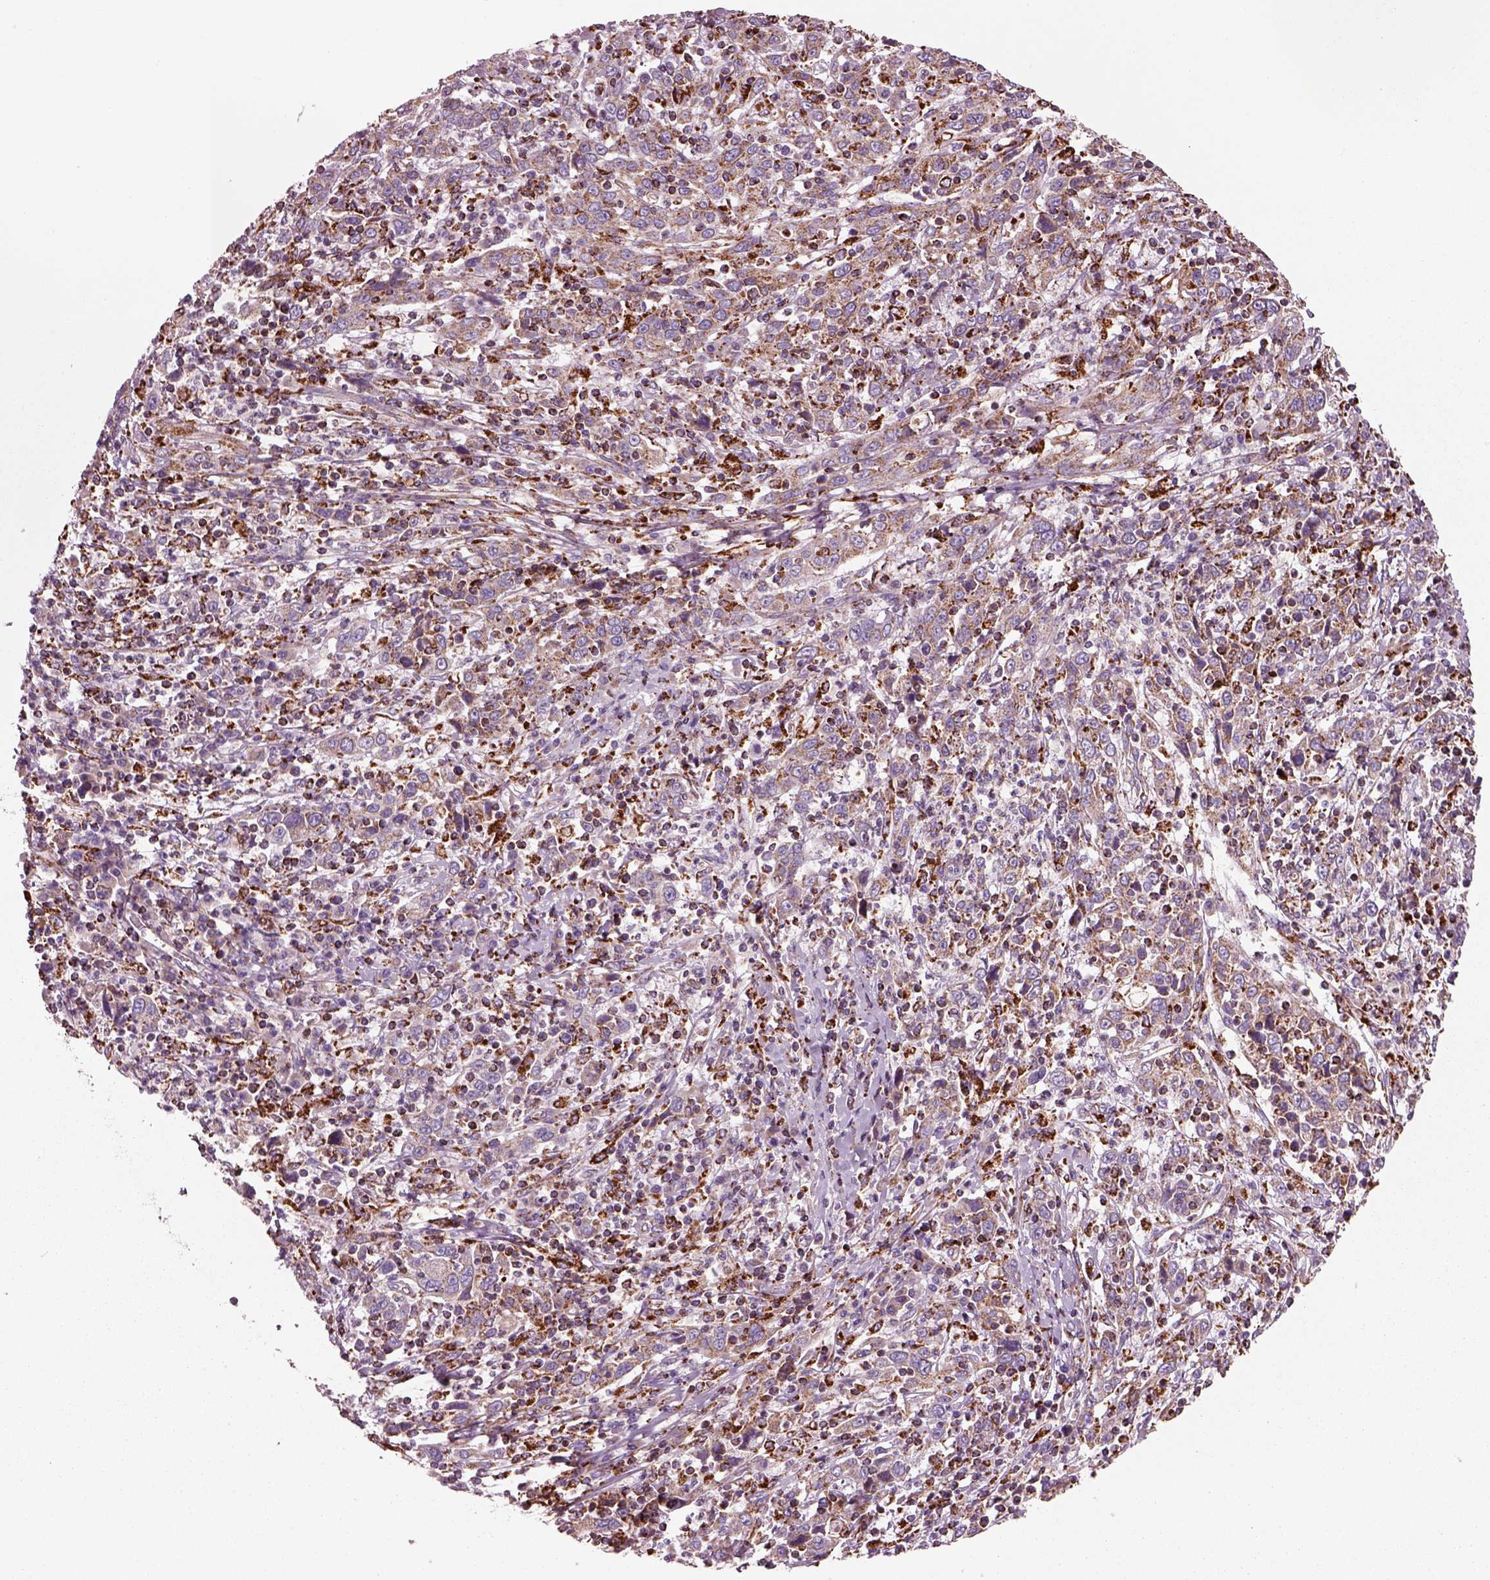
{"staining": {"intensity": "moderate", "quantity": ">75%", "location": "cytoplasmic/membranous"}, "tissue": "cervical cancer", "cell_type": "Tumor cells", "image_type": "cancer", "snomed": [{"axis": "morphology", "description": "Squamous cell carcinoma, NOS"}, {"axis": "topography", "description": "Cervix"}], "caption": "Moderate cytoplasmic/membranous protein expression is identified in about >75% of tumor cells in cervical cancer (squamous cell carcinoma). (DAB (3,3'-diaminobenzidine) IHC with brightfield microscopy, high magnification).", "gene": "SLC25A24", "patient": {"sex": "female", "age": 46}}